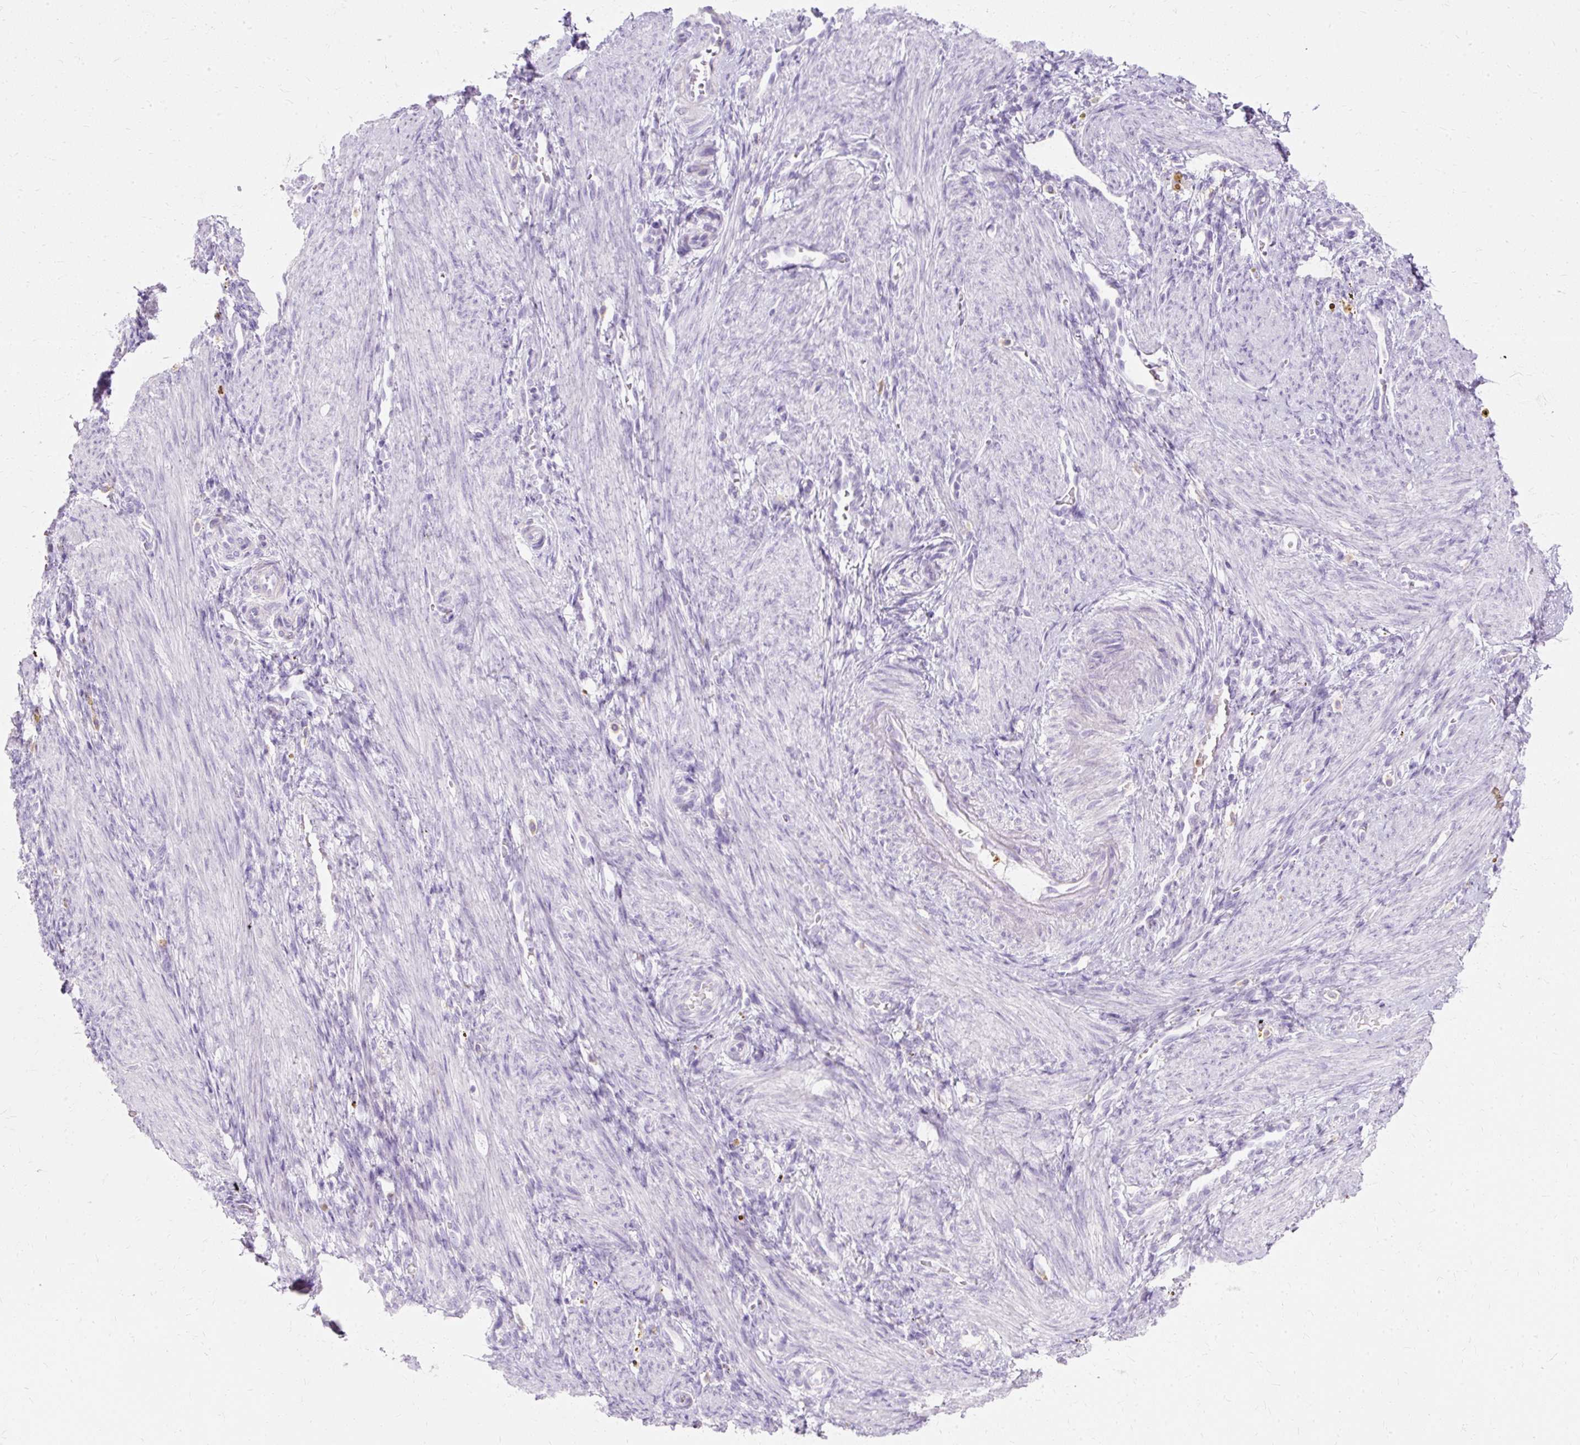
{"staining": {"intensity": "negative", "quantity": "none", "location": "none"}, "tissue": "endometrium", "cell_type": "Cells in endometrial stroma", "image_type": "normal", "snomed": [{"axis": "morphology", "description": "Normal tissue, NOS"}, {"axis": "topography", "description": "Endometrium"}], "caption": "The histopathology image displays no staining of cells in endometrial stroma in normal endometrium. (DAB (3,3'-diaminobenzidine) immunohistochemistry (IHC), high magnification).", "gene": "DEFA1B", "patient": {"sex": "female", "age": 34}}